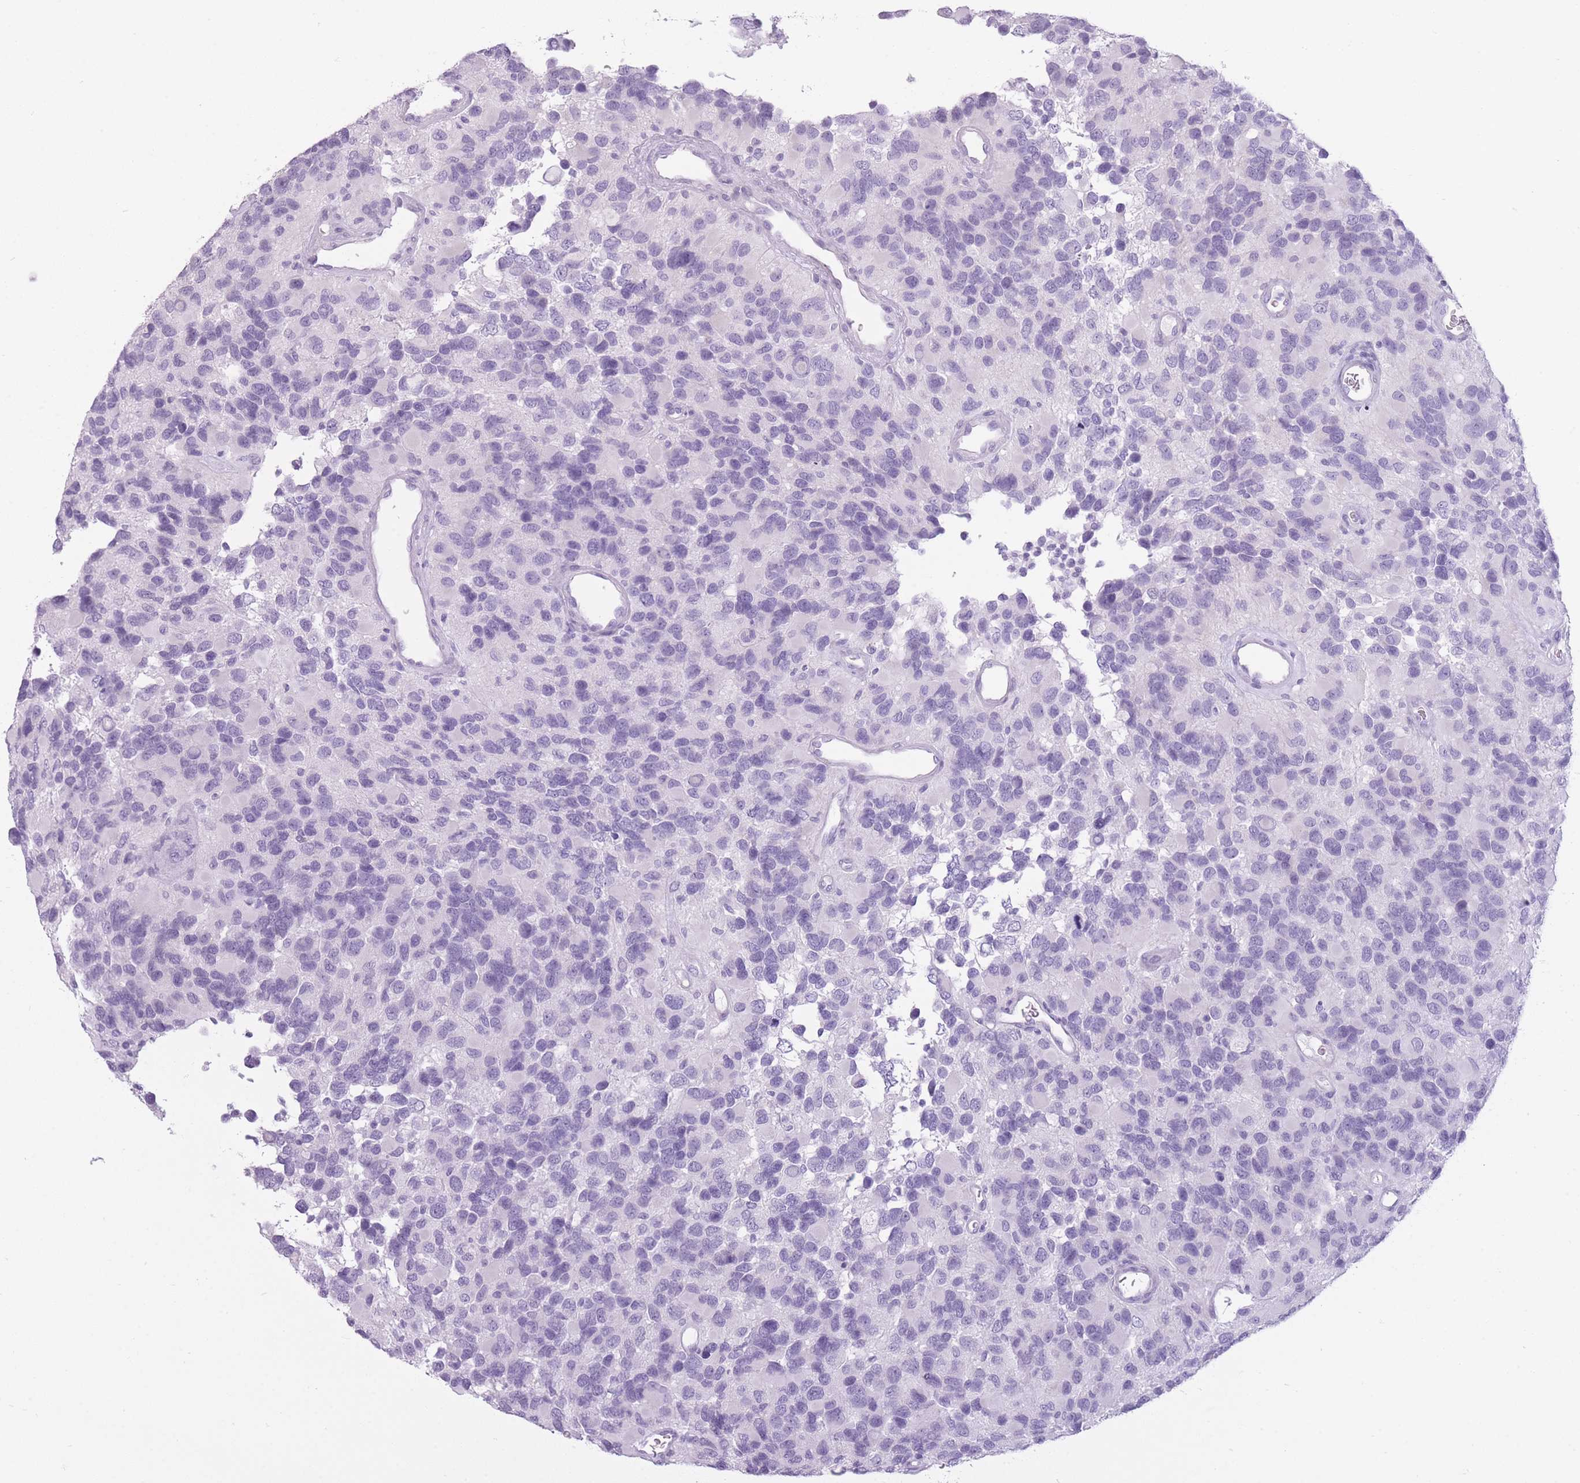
{"staining": {"intensity": "negative", "quantity": "none", "location": "none"}, "tissue": "glioma", "cell_type": "Tumor cells", "image_type": "cancer", "snomed": [{"axis": "morphology", "description": "Glioma, malignant, High grade"}, {"axis": "topography", "description": "Brain"}], "caption": "Photomicrograph shows no significant protein positivity in tumor cells of malignant glioma (high-grade). (DAB (3,3'-diaminobenzidine) immunohistochemistry with hematoxylin counter stain).", "gene": "GOLGA6D", "patient": {"sex": "male", "age": 77}}